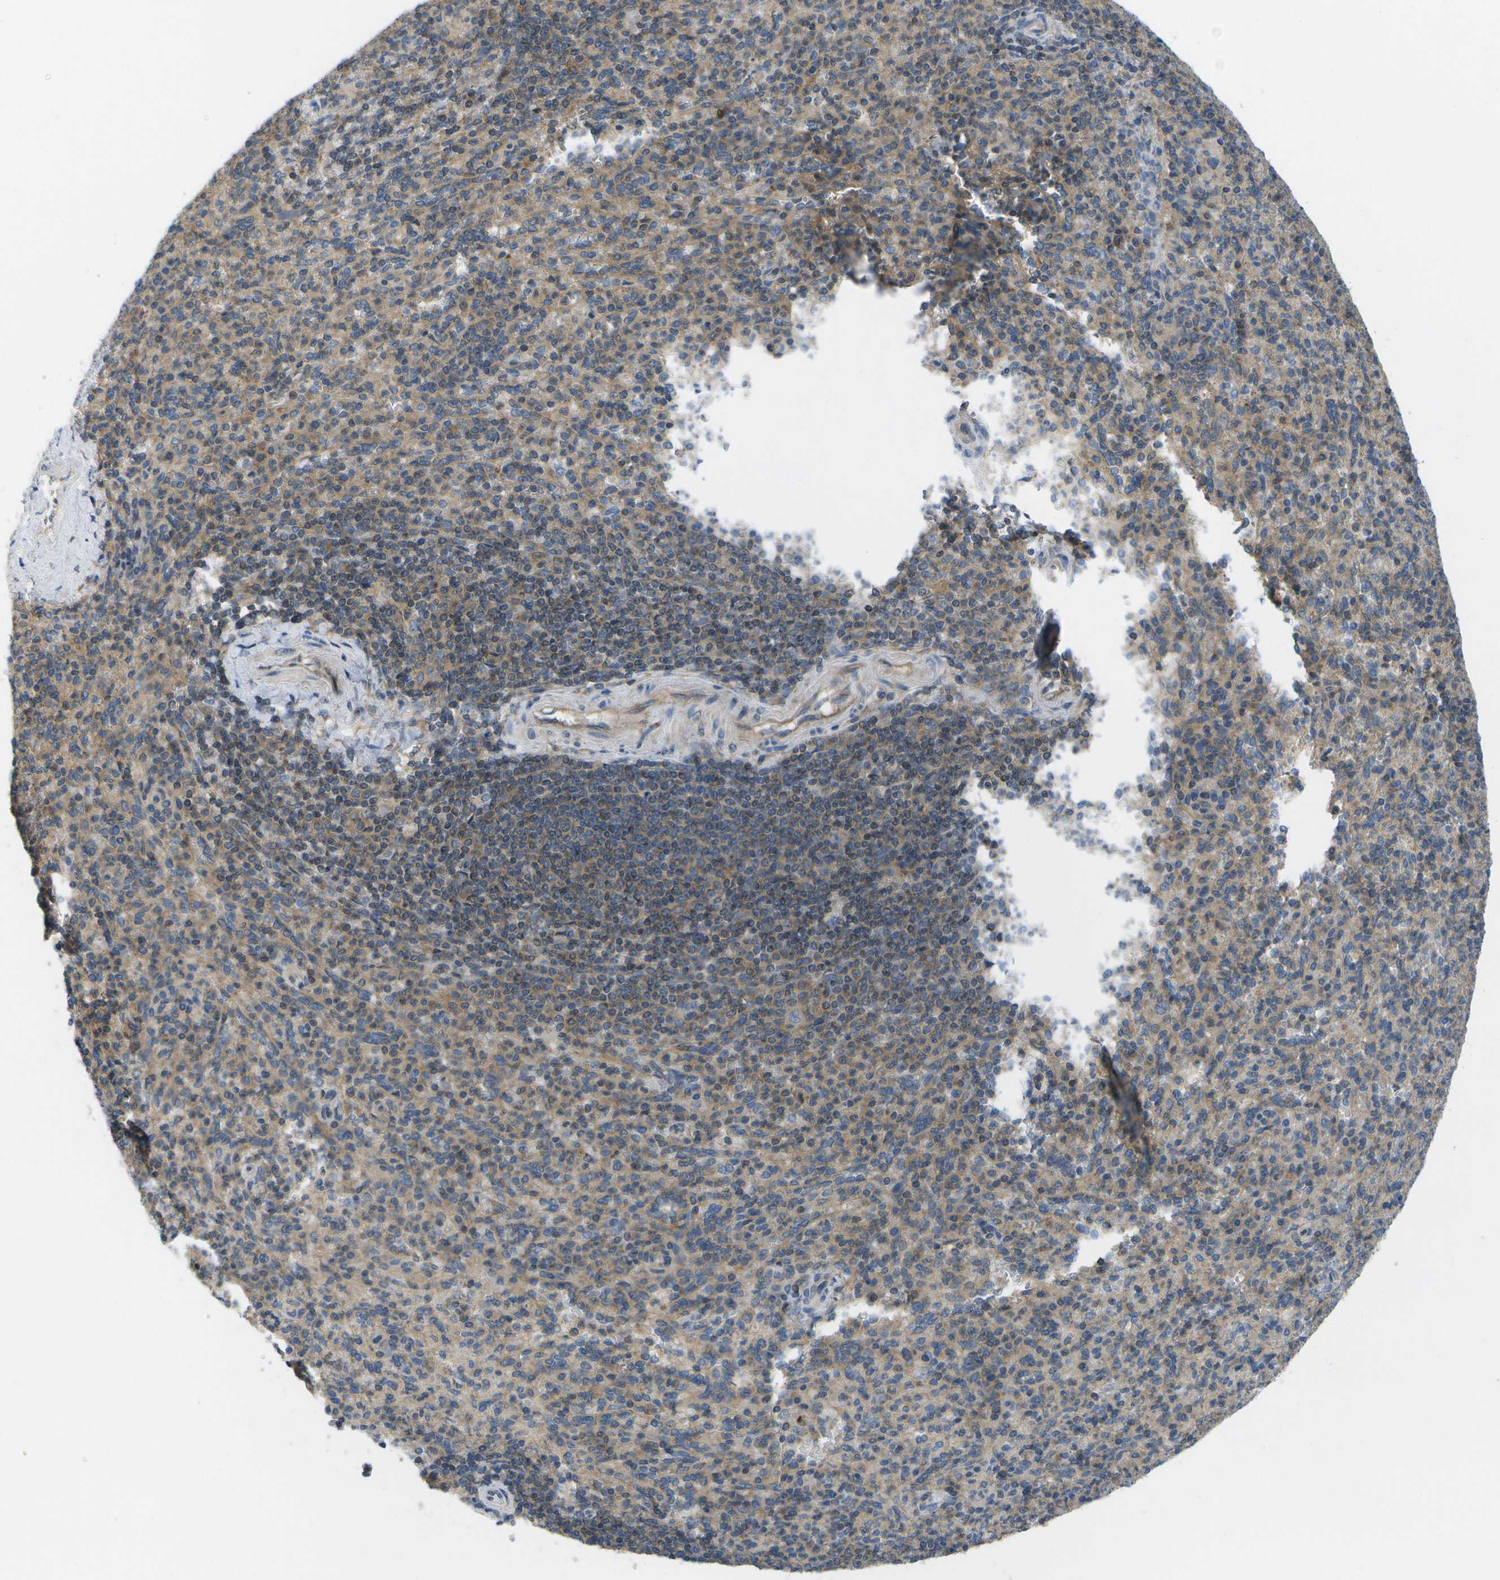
{"staining": {"intensity": "weak", "quantity": "25%-75%", "location": "cytoplasmic/membranous"}, "tissue": "spleen", "cell_type": "Cells in red pulp", "image_type": "normal", "snomed": [{"axis": "morphology", "description": "Normal tissue, NOS"}, {"axis": "topography", "description": "Spleen"}], "caption": "This micrograph displays immunohistochemistry (IHC) staining of normal spleen, with low weak cytoplasmic/membranous positivity in approximately 25%-75% of cells in red pulp.", "gene": "DPM3", "patient": {"sex": "male", "age": 36}}